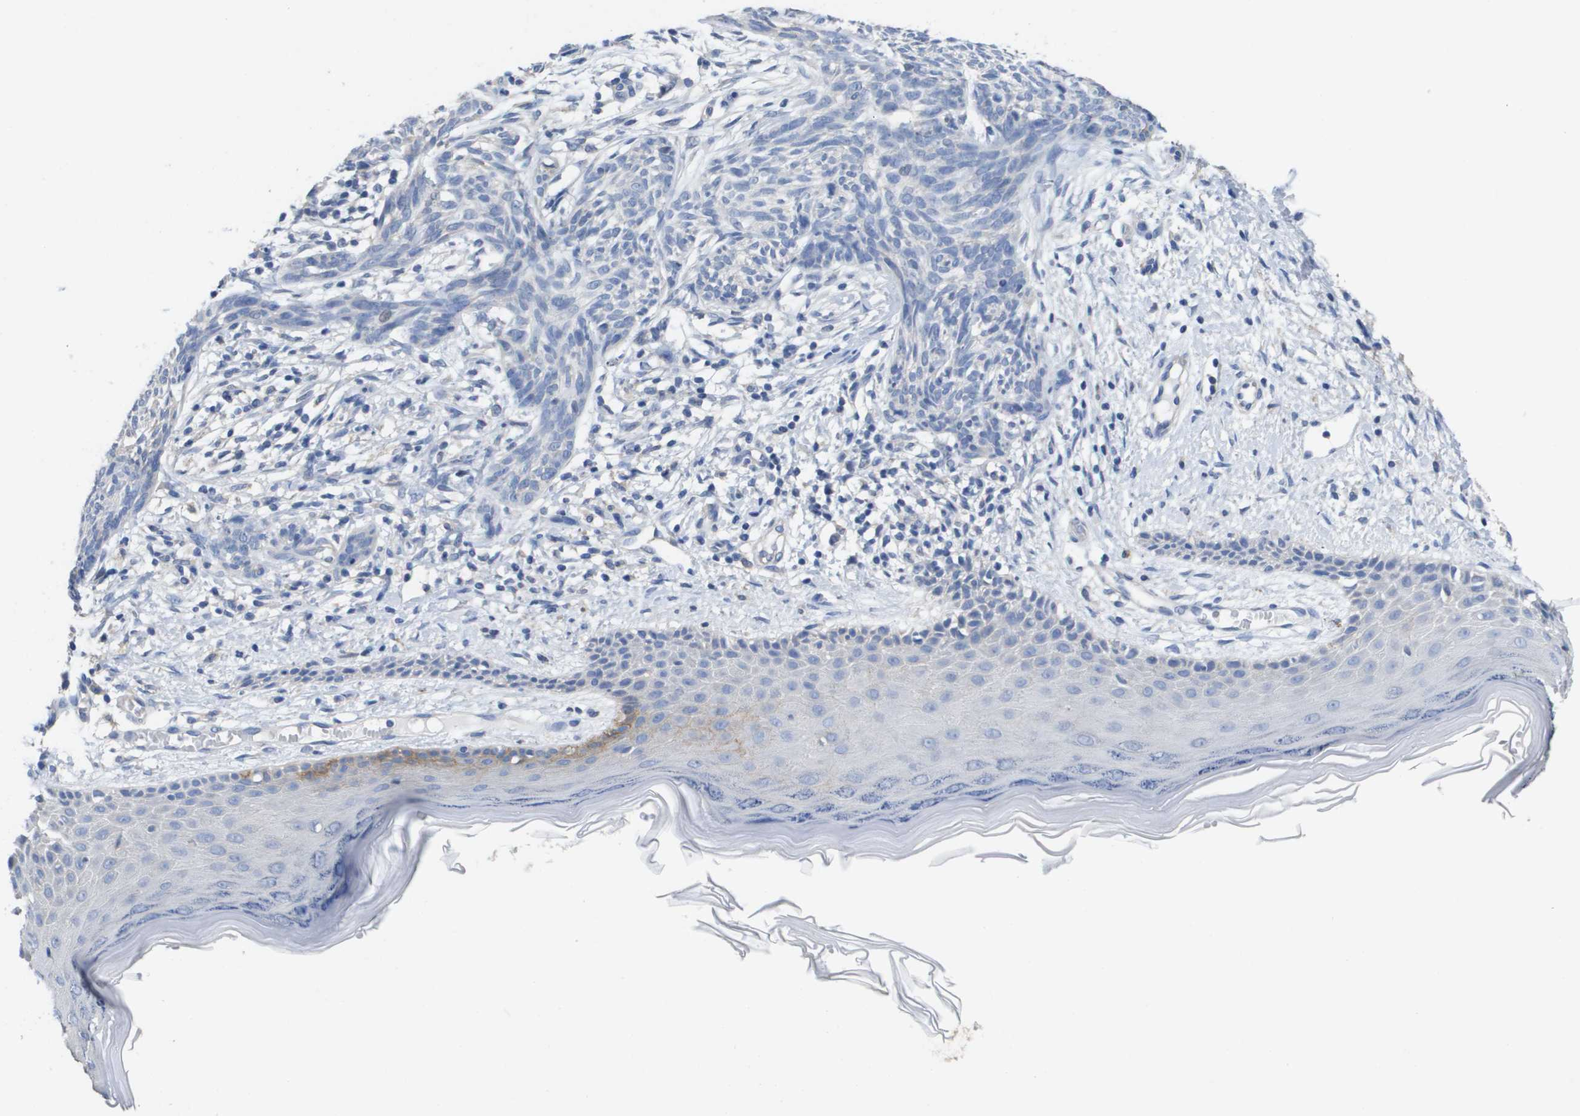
{"staining": {"intensity": "negative", "quantity": "none", "location": "none"}, "tissue": "skin cancer", "cell_type": "Tumor cells", "image_type": "cancer", "snomed": [{"axis": "morphology", "description": "Basal cell carcinoma"}, {"axis": "topography", "description": "Skin"}], "caption": "An image of skin basal cell carcinoma stained for a protein shows no brown staining in tumor cells. (Stains: DAB IHC with hematoxylin counter stain, Microscopy: brightfield microscopy at high magnification).", "gene": "CA9", "patient": {"sex": "female", "age": 59}}